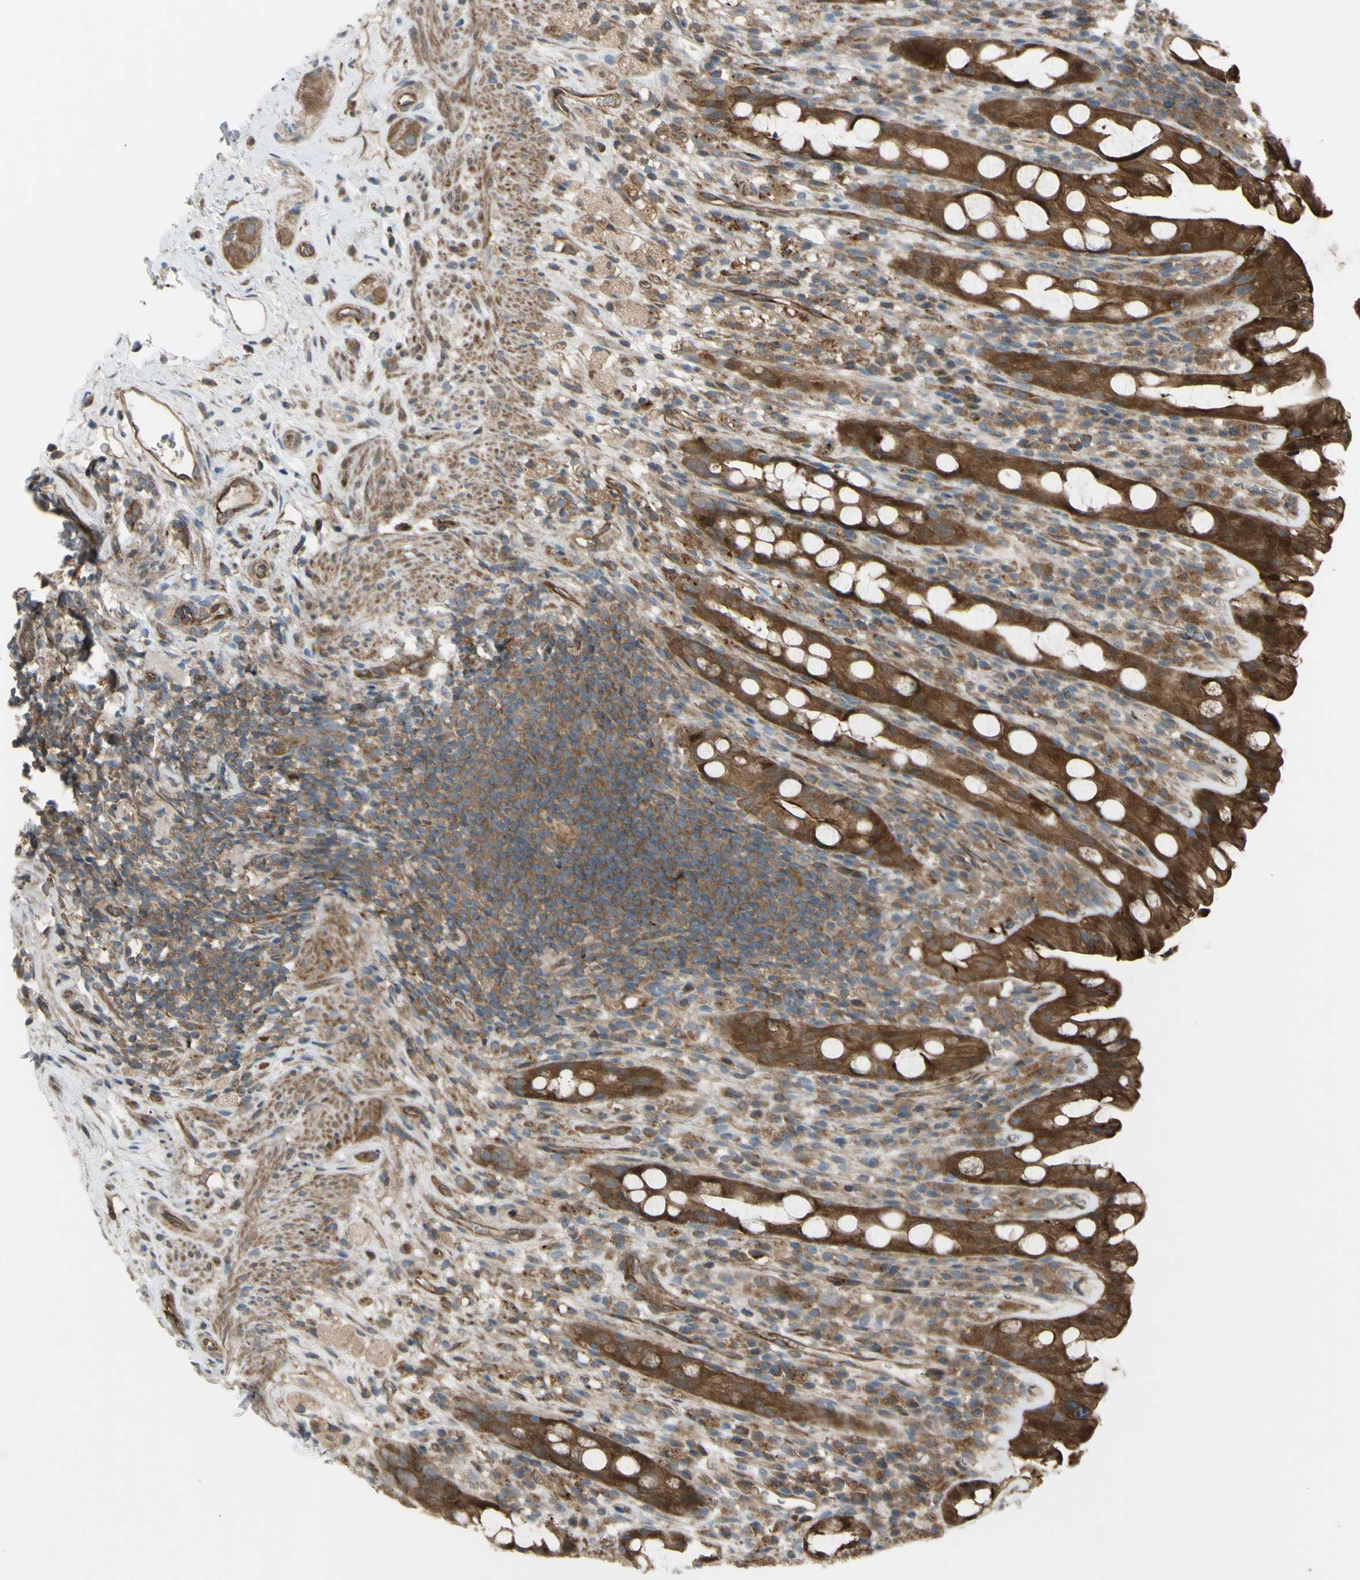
{"staining": {"intensity": "strong", "quantity": ">75%", "location": "cytoplasmic/membranous"}, "tissue": "rectum", "cell_type": "Glandular cells", "image_type": "normal", "snomed": [{"axis": "morphology", "description": "Normal tissue, NOS"}, {"axis": "topography", "description": "Rectum"}], "caption": "Immunohistochemistry micrograph of normal human rectum stained for a protein (brown), which demonstrates high levels of strong cytoplasmic/membranous positivity in approximately >75% of glandular cells.", "gene": "FLII", "patient": {"sex": "male", "age": 44}}